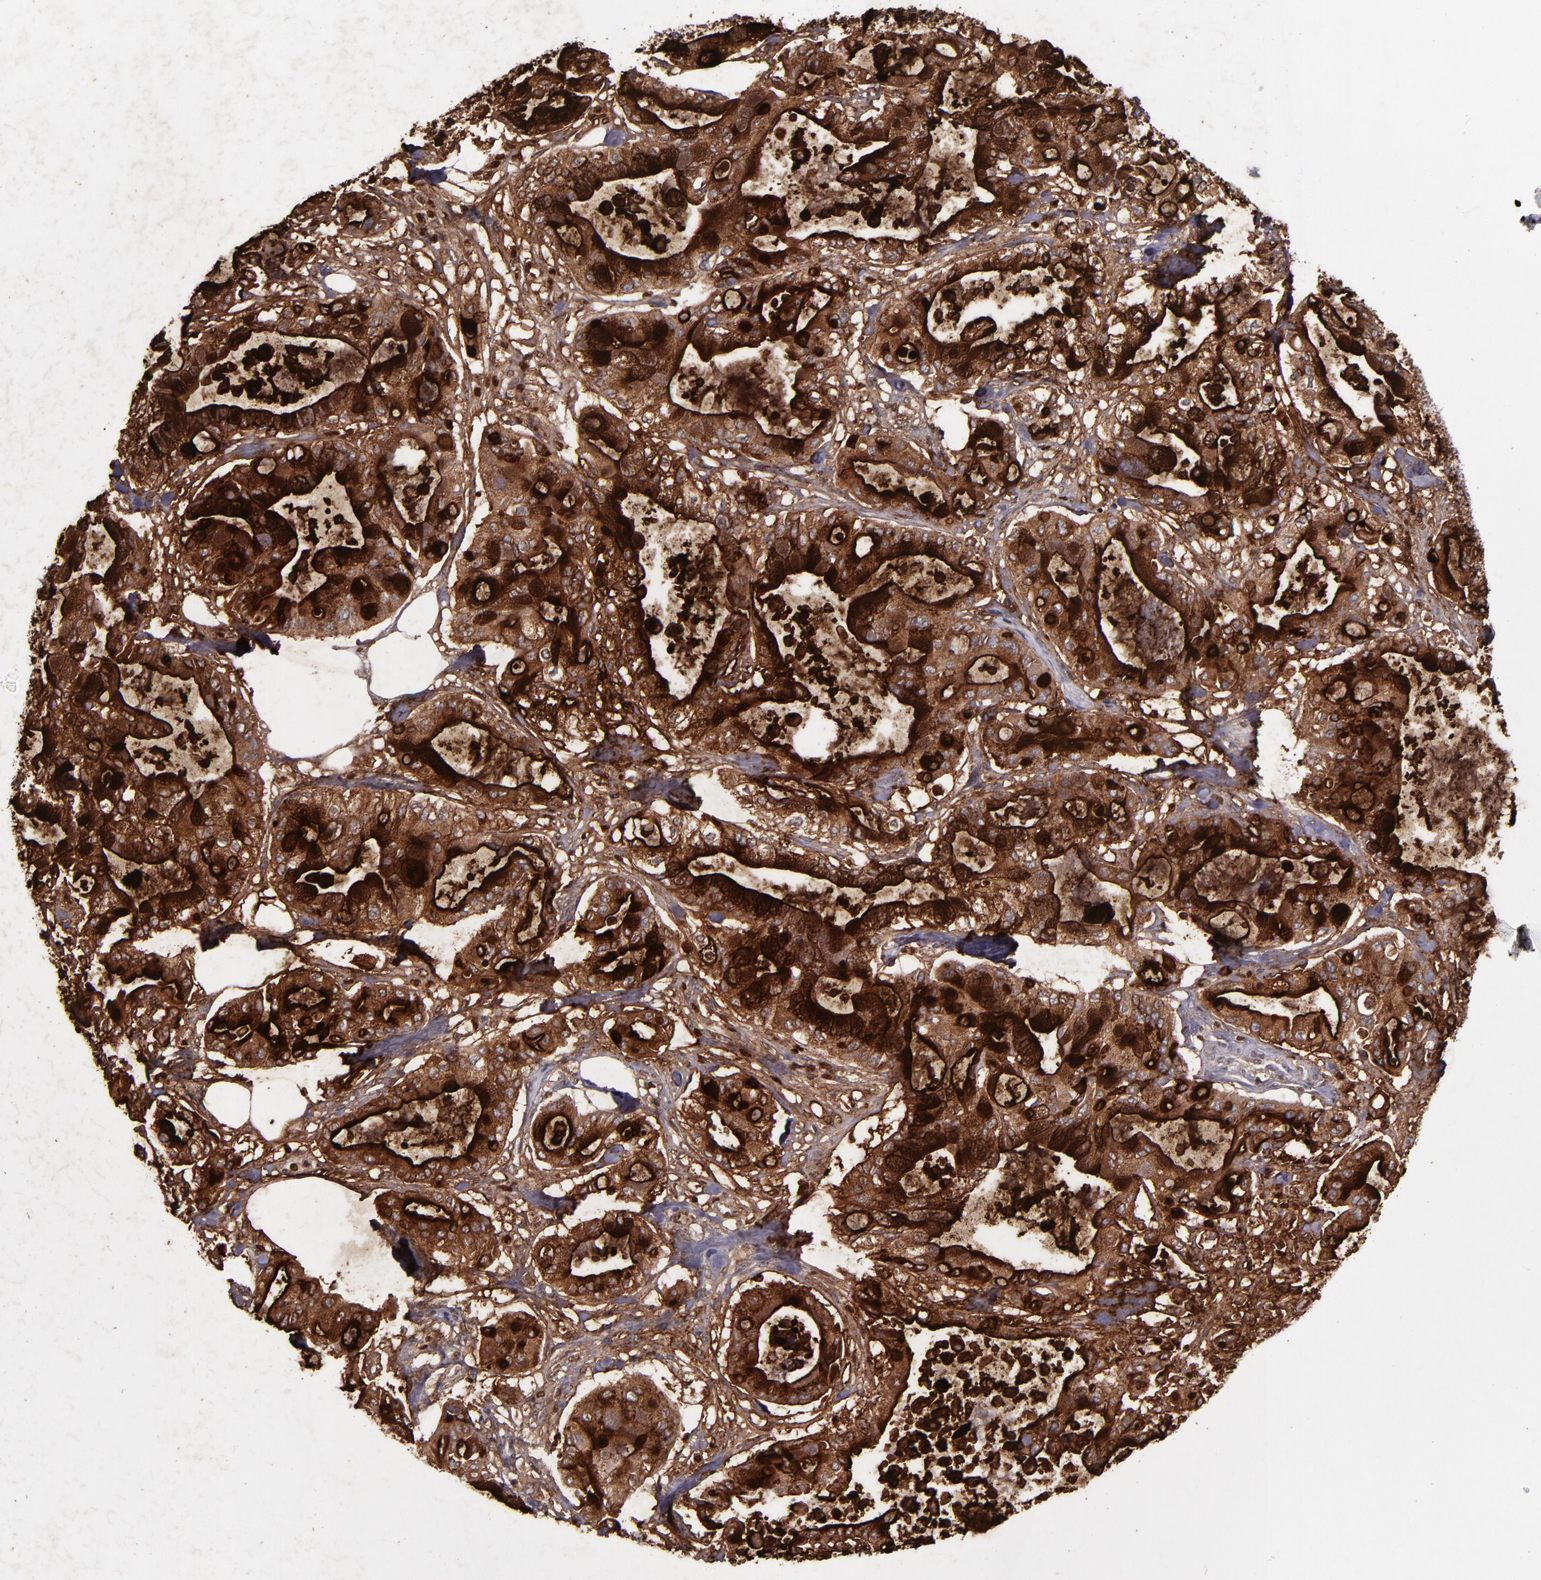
{"staining": {"intensity": "strong", "quantity": ">75%", "location": "cytoplasmic/membranous"}, "tissue": "pancreatic cancer", "cell_type": "Tumor cells", "image_type": "cancer", "snomed": [{"axis": "morphology", "description": "Adenocarcinoma, NOS"}, {"axis": "morphology", "description": "Adenocarcinoma, metastatic, NOS"}, {"axis": "topography", "description": "Lymph node"}, {"axis": "topography", "description": "Pancreas"}, {"axis": "topography", "description": "Duodenum"}], "caption": "High-power microscopy captured an immunohistochemistry (IHC) micrograph of metastatic adenocarcinoma (pancreatic), revealing strong cytoplasmic/membranous staining in approximately >75% of tumor cells.", "gene": "MFGE8", "patient": {"sex": "female", "age": 64}}